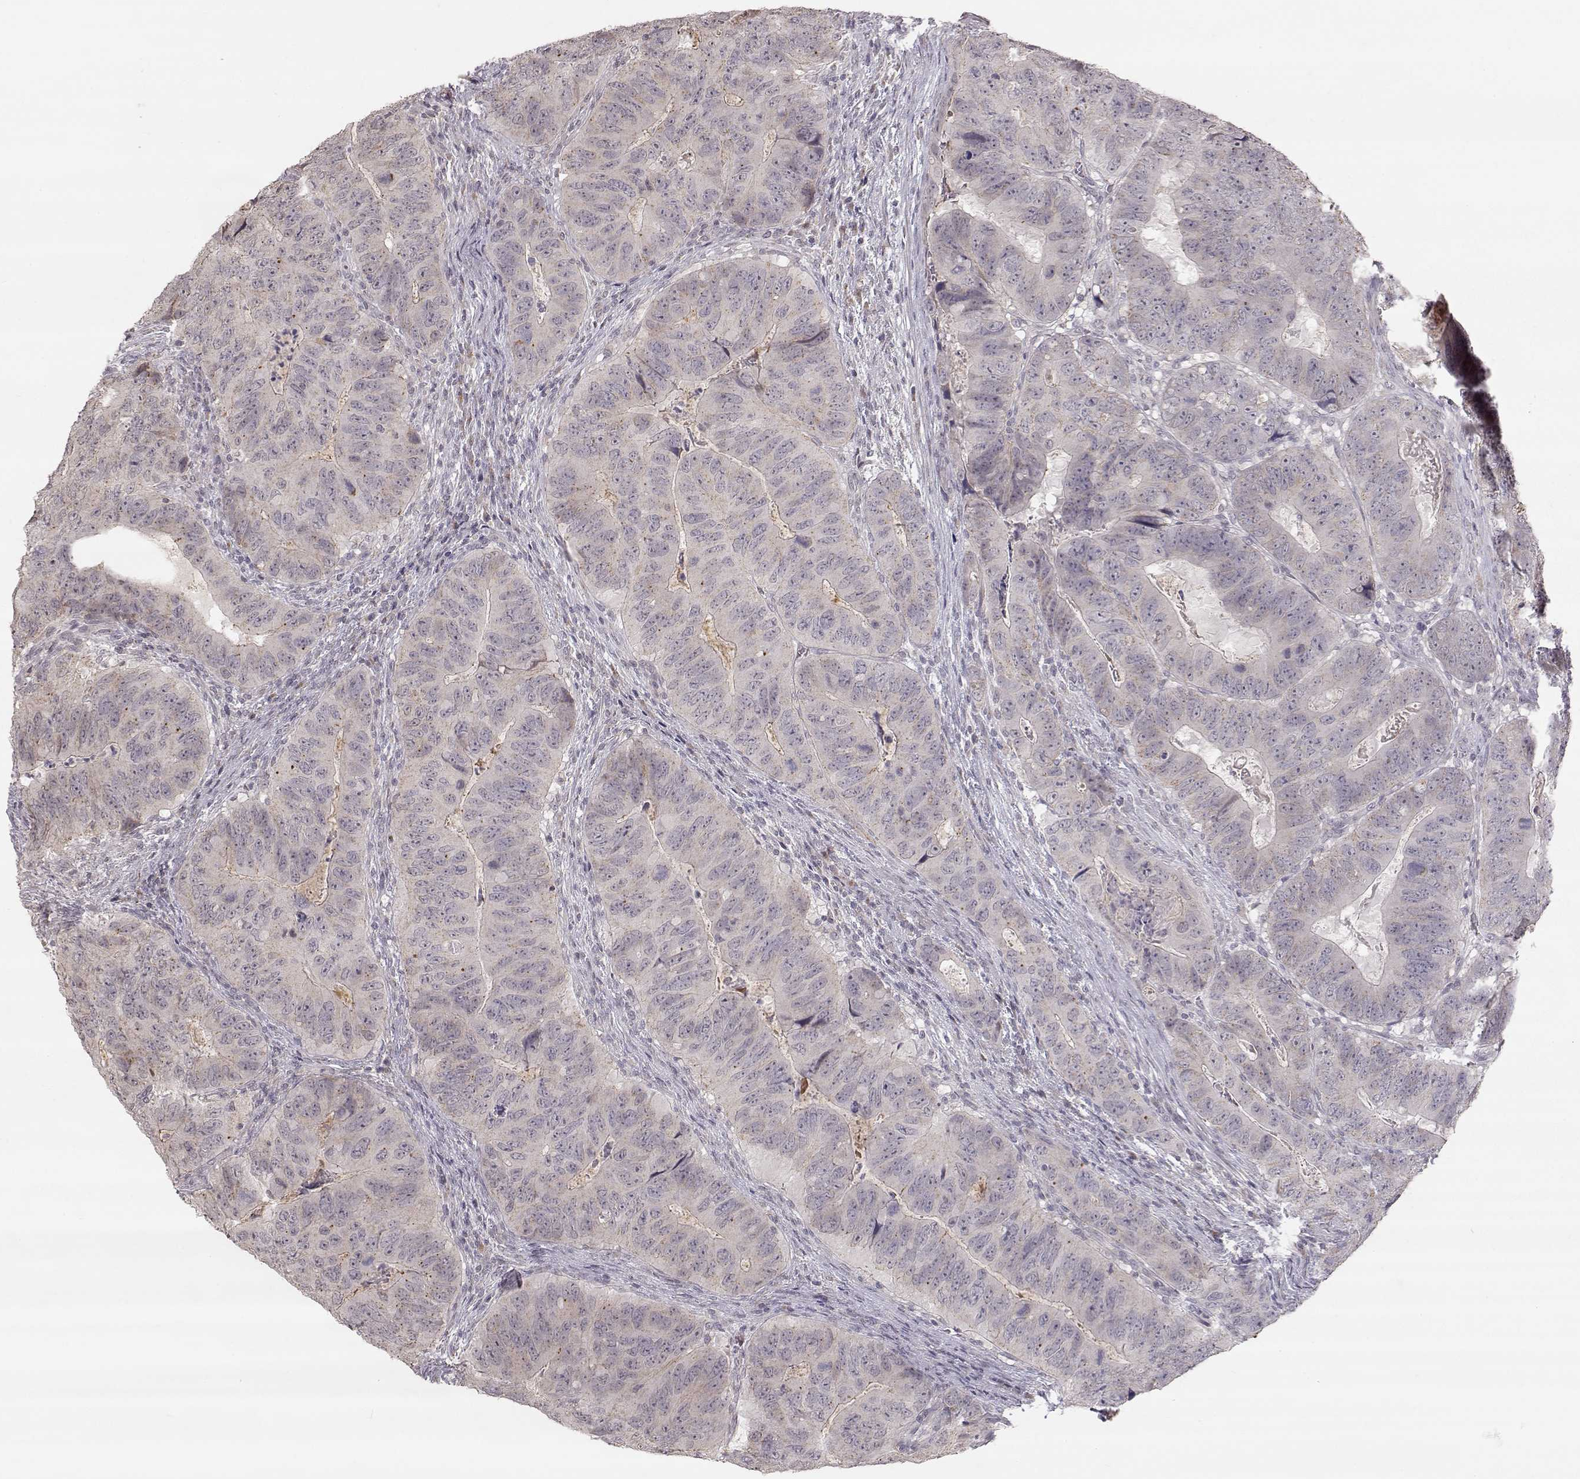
{"staining": {"intensity": "negative", "quantity": "none", "location": "none"}, "tissue": "colorectal cancer", "cell_type": "Tumor cells", "image_type": "cancer", "snomed": [{"axis": "morphology", "description": "Adenocarcinoma, NOS"}, {"axis": "topography", "description": "Colon"}], "caption": "This is an immunohistochemistry histopathology image of human colorectal cancer. There is no staining in tumor cells.", "gene": "PNMT", "patient": {"sex": "male", "age": 79}}